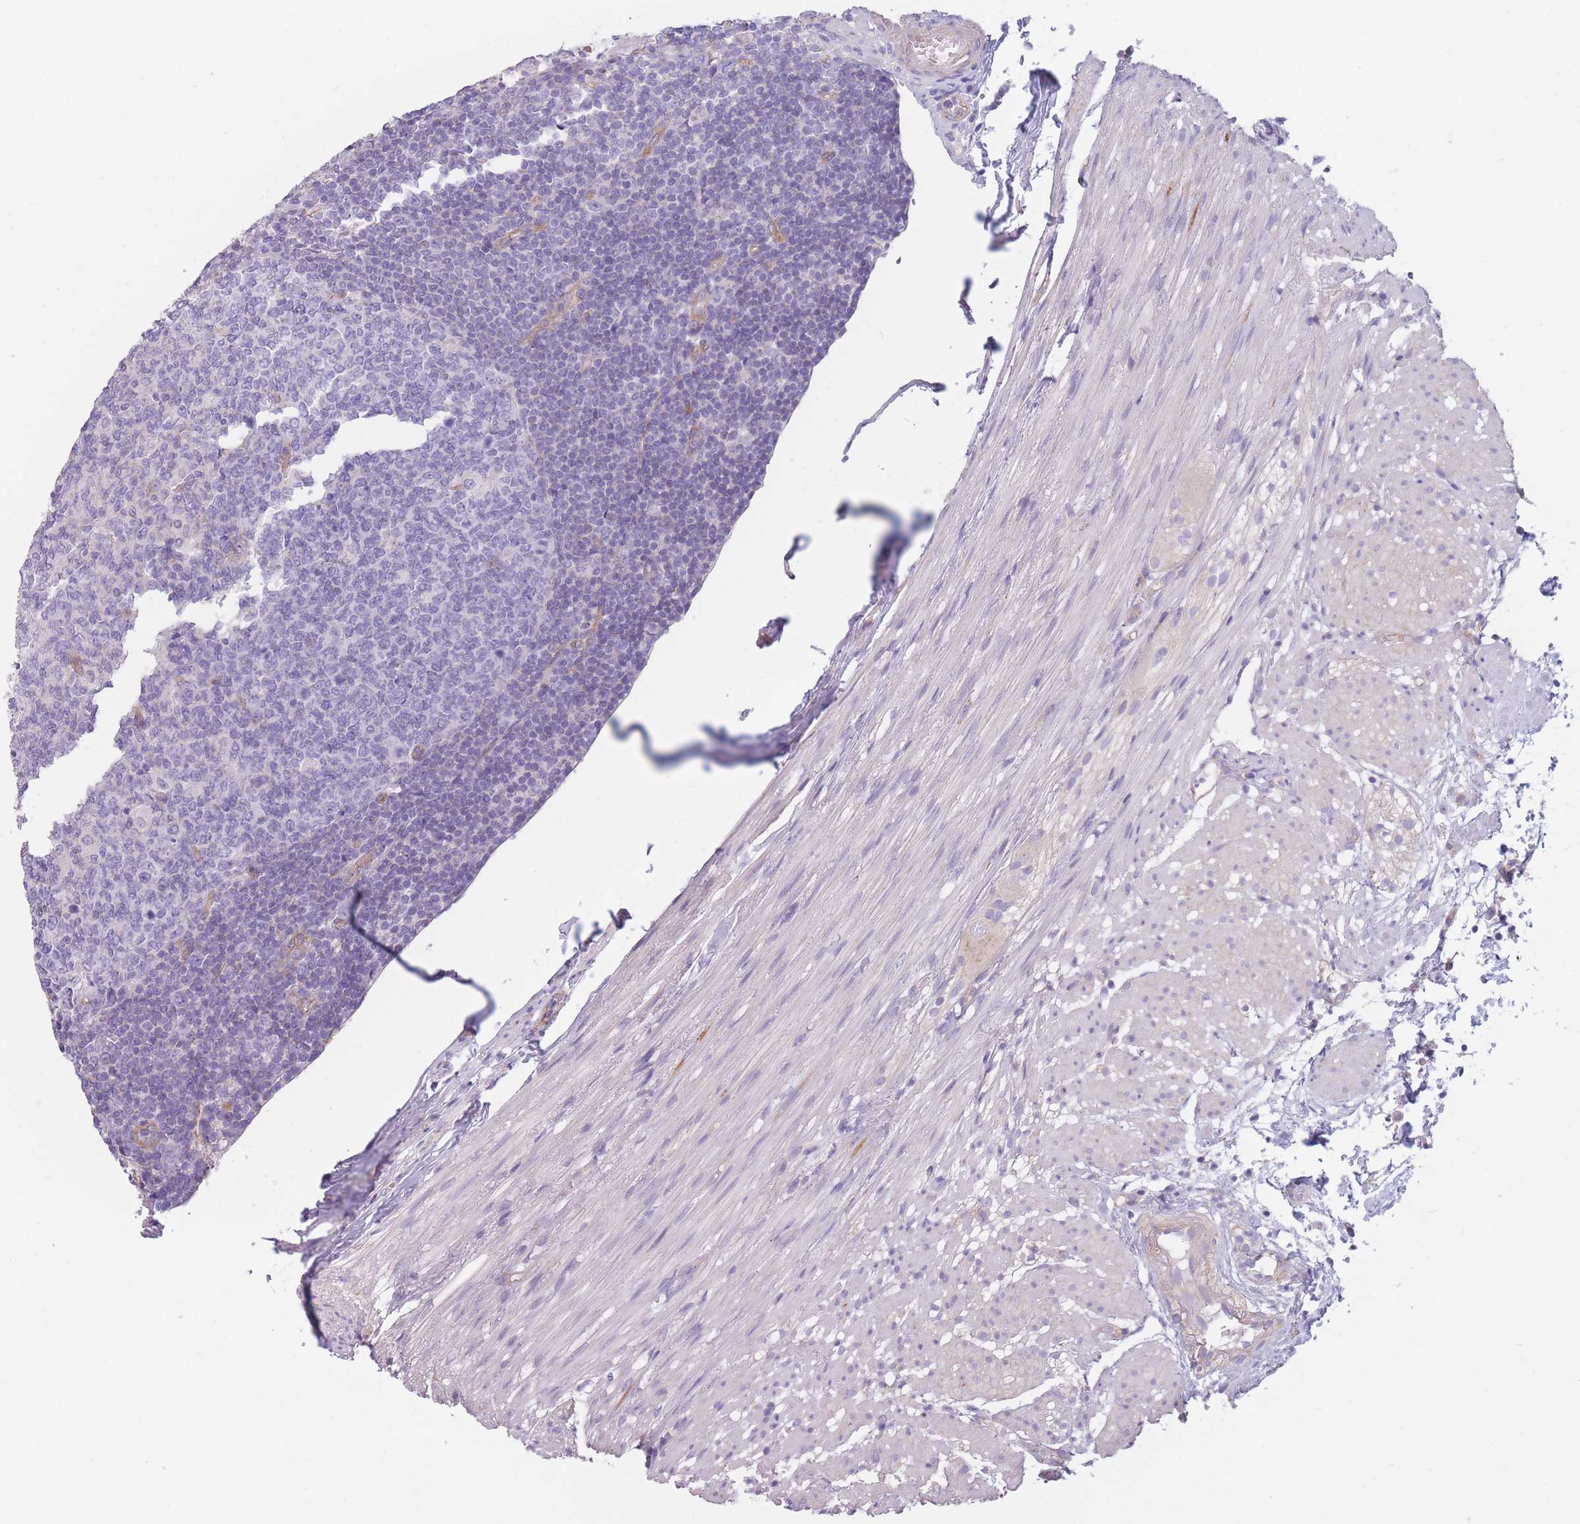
{"staining": {"intensity": "moderate", "quantity": ">75%", "location": "cytoplasmic/membranous"}, "tissue": "appendix", "cell_type": "Glandular cells", "image_type": "normal", "snomed": [{"axis": "morphology", "description": "Normal tissue, NOS"}, {"axis": "topography", "description": "Appendix"}], "caption": "Protein expression by IHC displays moderate cytoplasmic/membranous positivity in about >75% of glandular cells in benign appendix.", "gene": "SERPINB3", "patient": {"sex": "male", "age": 83}}